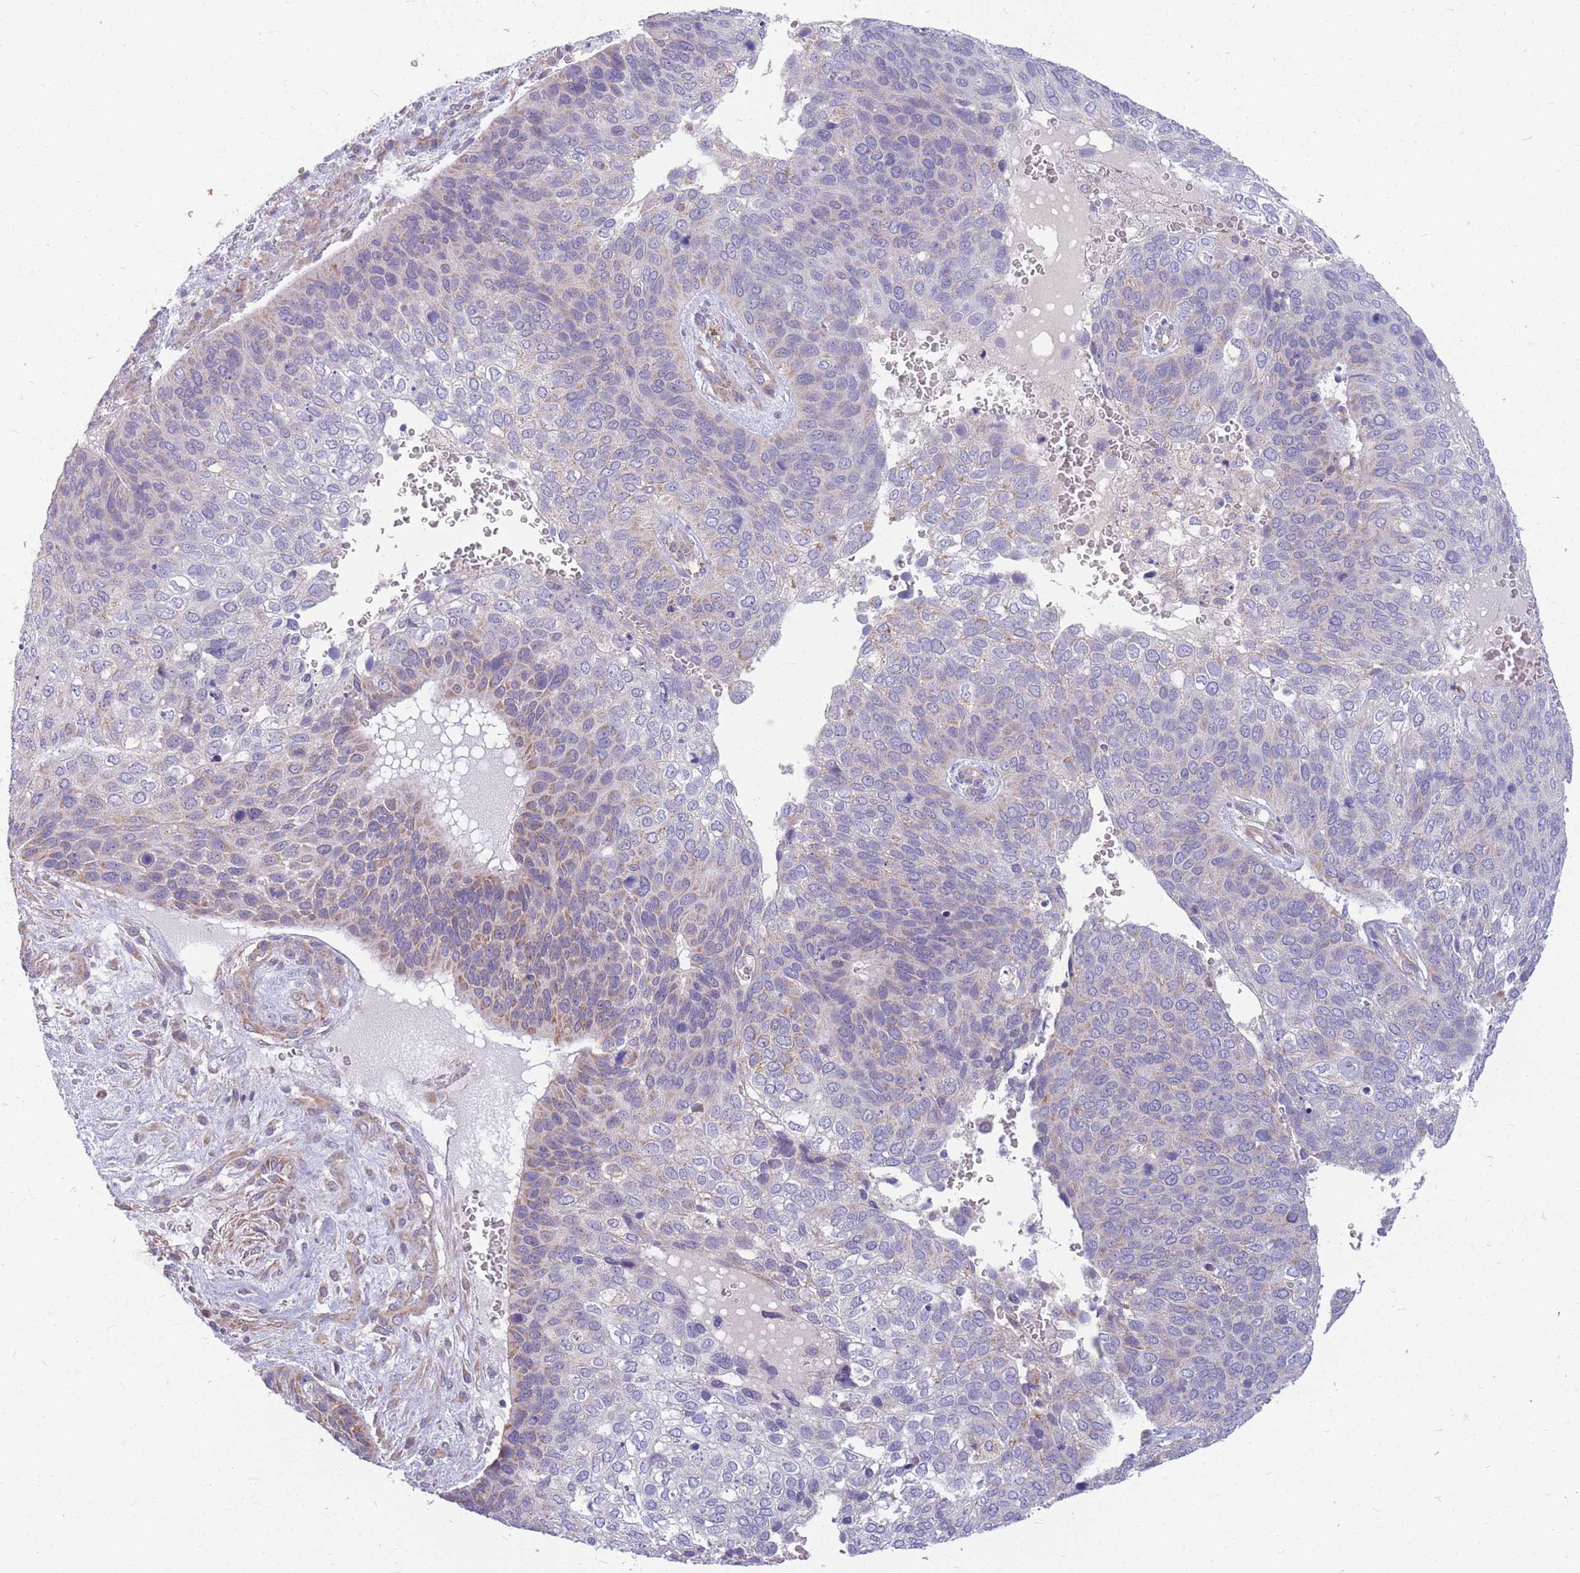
{"staining": {"intensity": "weak", "quantity": "<25%", "location": "cytoplasmic/membranous"}, "tissue": "skin cancer", "cell_type": "Tumor cells", "image_type": "cancer", "snomed": [{"axis": "morphology", "description": "Basal cell carcinoma"}, {"axis": "topography", "description": "Skin"}], "caption": "This is an immunohistochemistry image of human basal cell carcinoma (skin). There is no staining in tumor cells.", "gene": "MRPS9", "patient": {"sex": "female", "age": 74}}